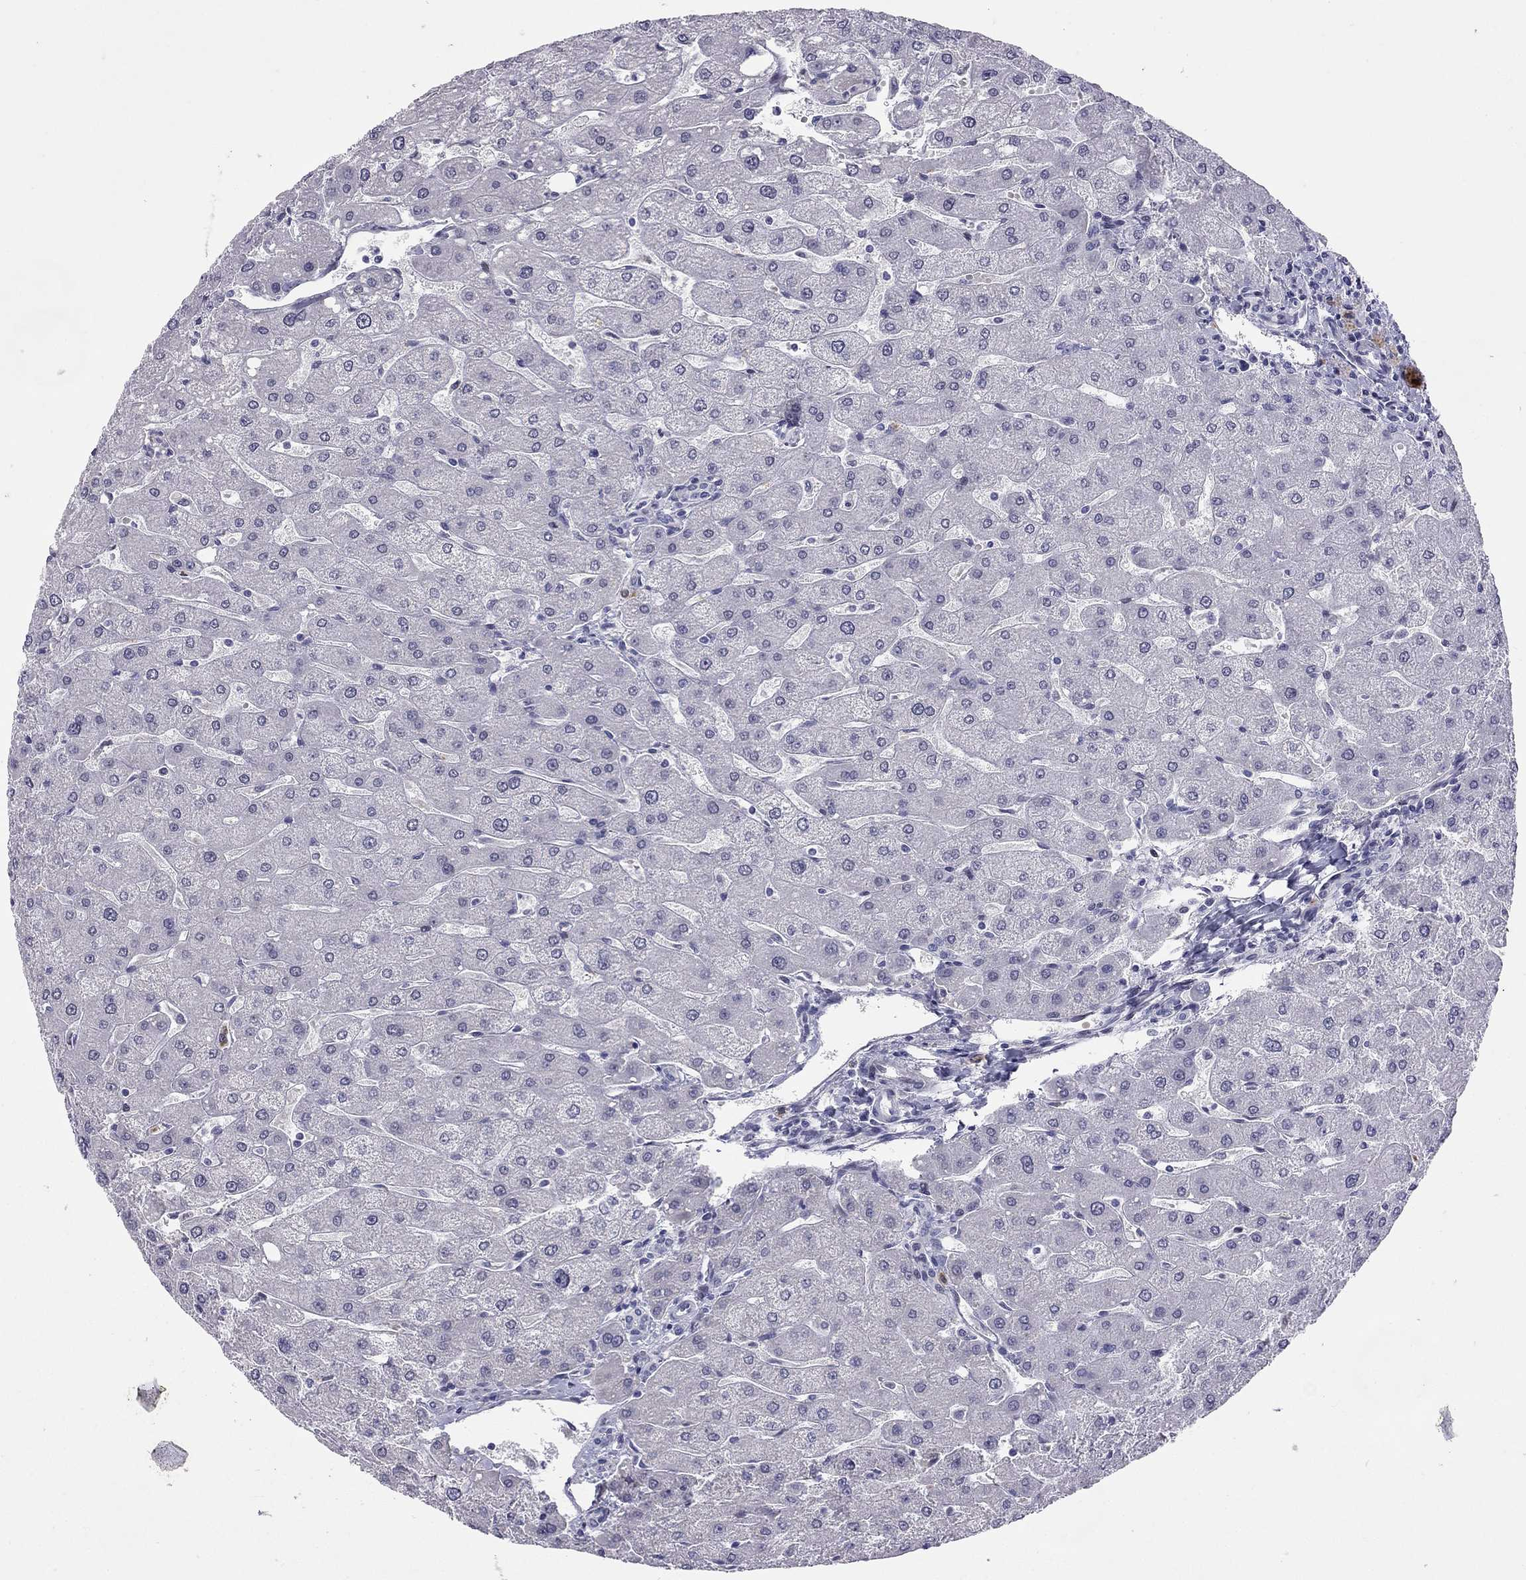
{"staining": {"intensity": "negative", "quantity": "none", "location": "none"}, "tissue": "liver", "cell_type": "Cholangiocytes", "image_type": "normal", "snomed": [{"axis": "morphology", "description": "Normal tissue, NOS"}, {"axis": "topography", "description": "Liver"}], "caption": "This photomicrograph is of unremarkable liver stained with immunohistochemistry to label a protein in brown with the nuclei are counter-stained blue. There is no staining in cholangiocytes. The staining is performed using DAB (3,3'-diaminobenzidine) brown chromogen with nuclei counter-stained in using hematoxylin.", "gene": "C8orf88", "patient": {"sex": "male", "age": 67}}